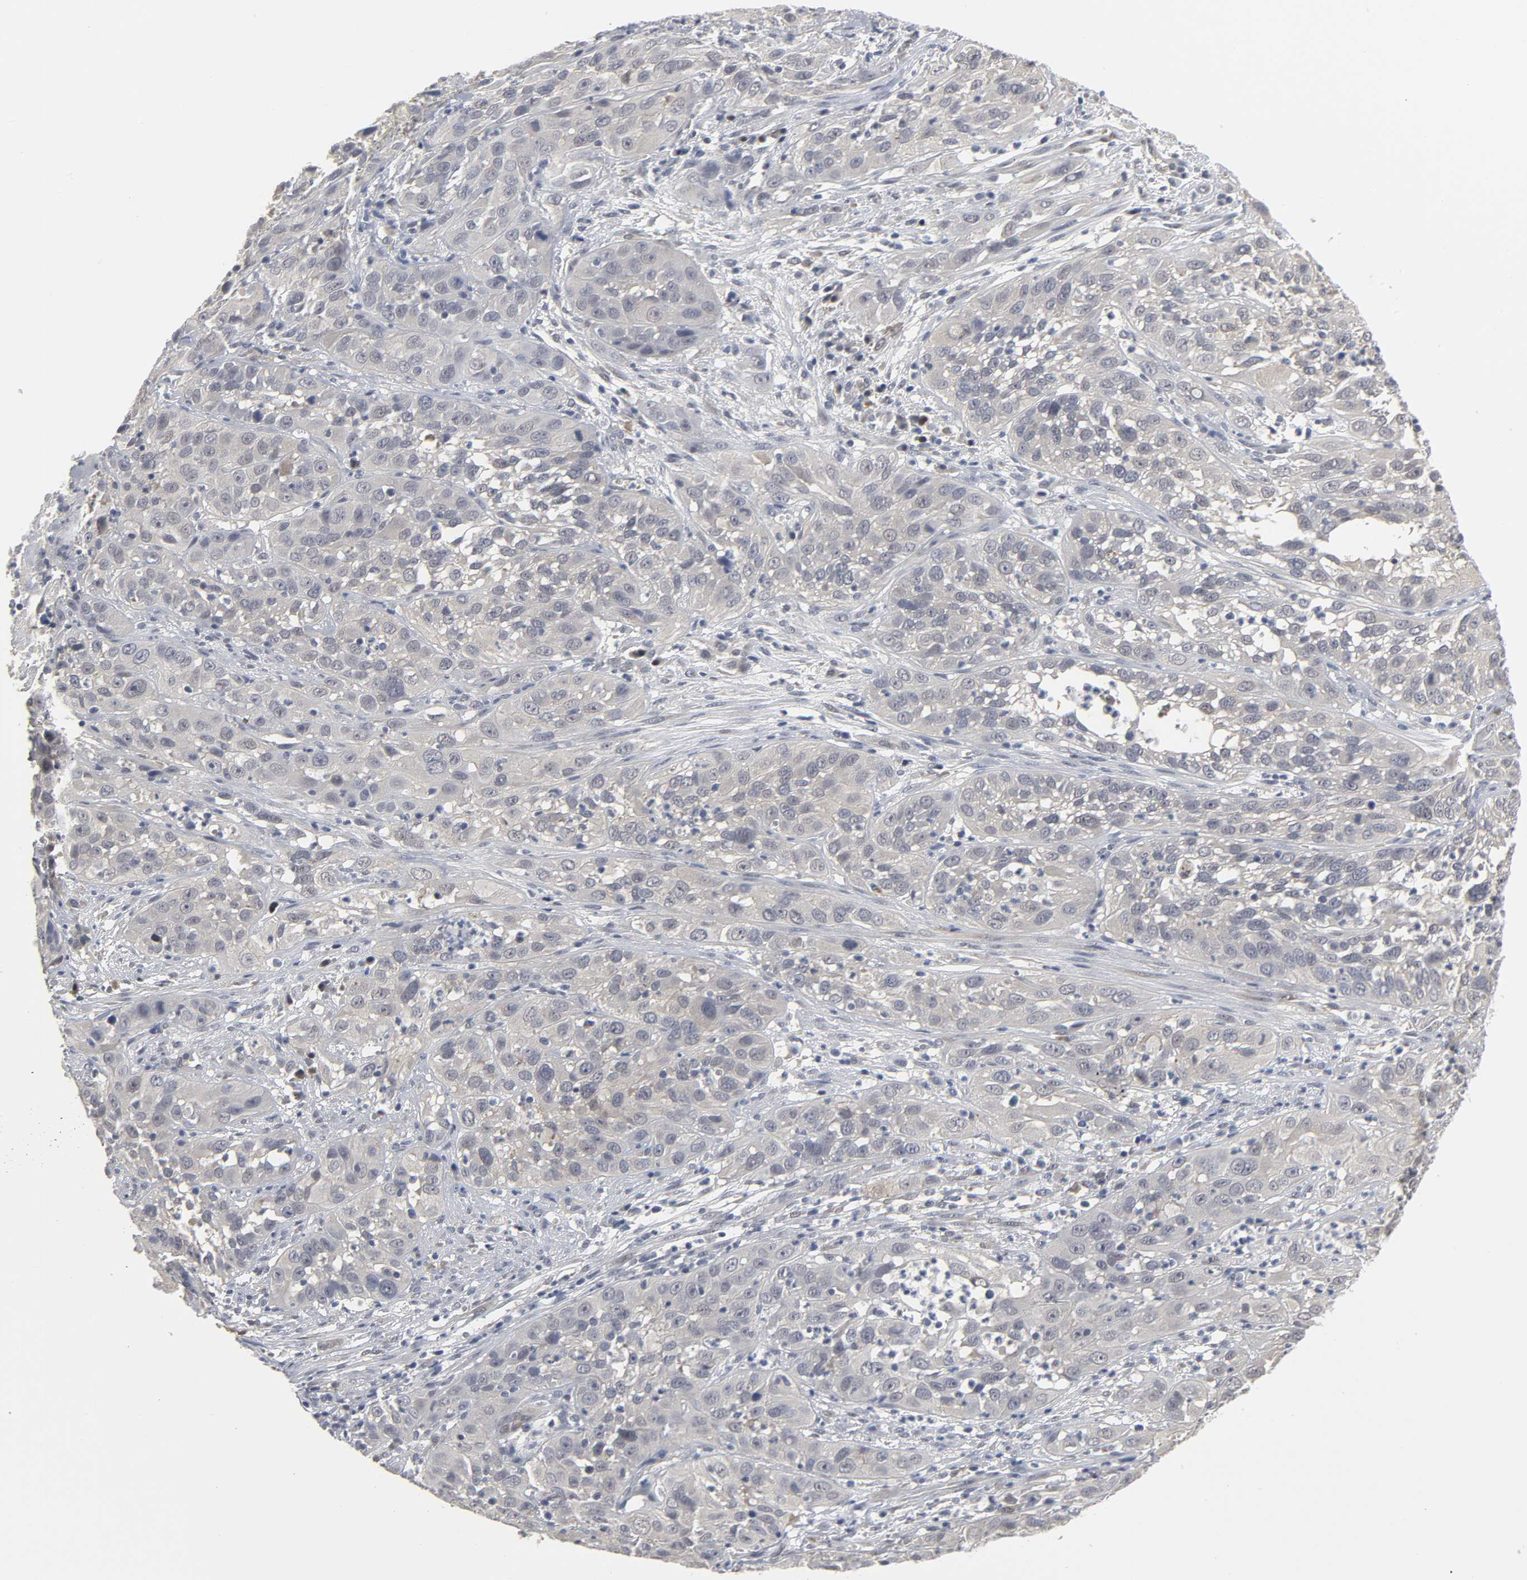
{"staining": {"intensity": "negative", "quantity": "none", "location": "none"}, "tissue": "cervical cancer", "cell_type": "Tumor cells", "image_type": "cancer", "snomed": [{"axis": "morphology", "description": "Squamous cell carcinoma, NOS"}, {"axis": "topography", "description": "Cervix"}], "caption": "IHC micrograph of human squamous cell carcinoma (cervical) stained for a protein (brown), which displays no positivity in tumor cells.", "gene": "PDLIM3", "patient": {"sex": "female", "age": 32}}